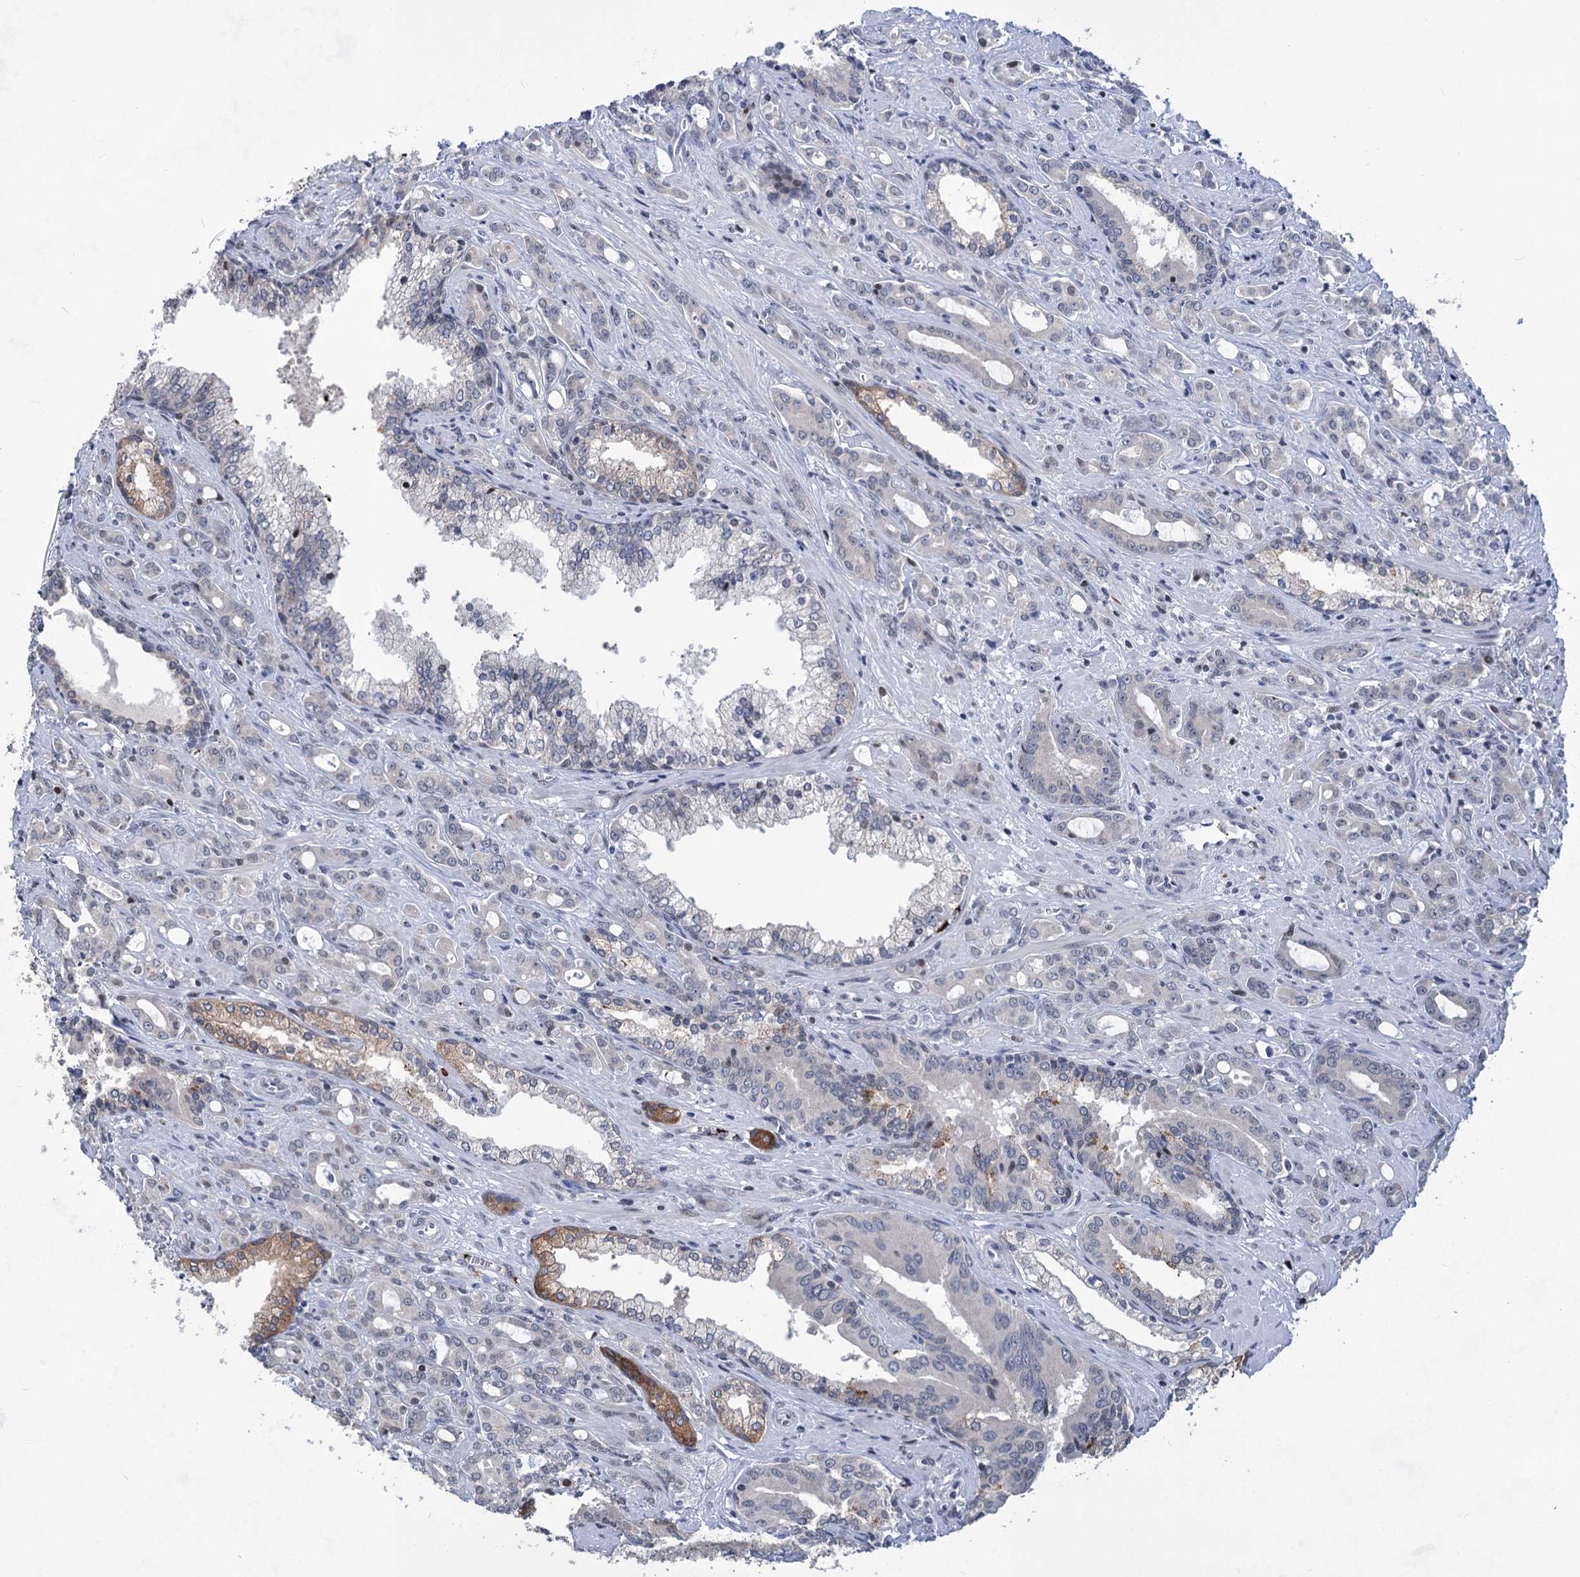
{"staining": {"intensity": "negative", "quantity": "none", "location": "none"}, "tissue": "prostate cancer", "cell_type": "Tumor cells", "image_type": "cancer", "snomed": [{"axis": "morphology", "description": "Adenocarcinoma, High grade"}, {"axis": "topography", "description": "Prostate"}], "caption": "Protein analysis of prostate high-grade adenocarcinoma exhibits no significant expression in tumor cells.", "gene": "MON2", "patient": {"sex": "male", "age": 72}}